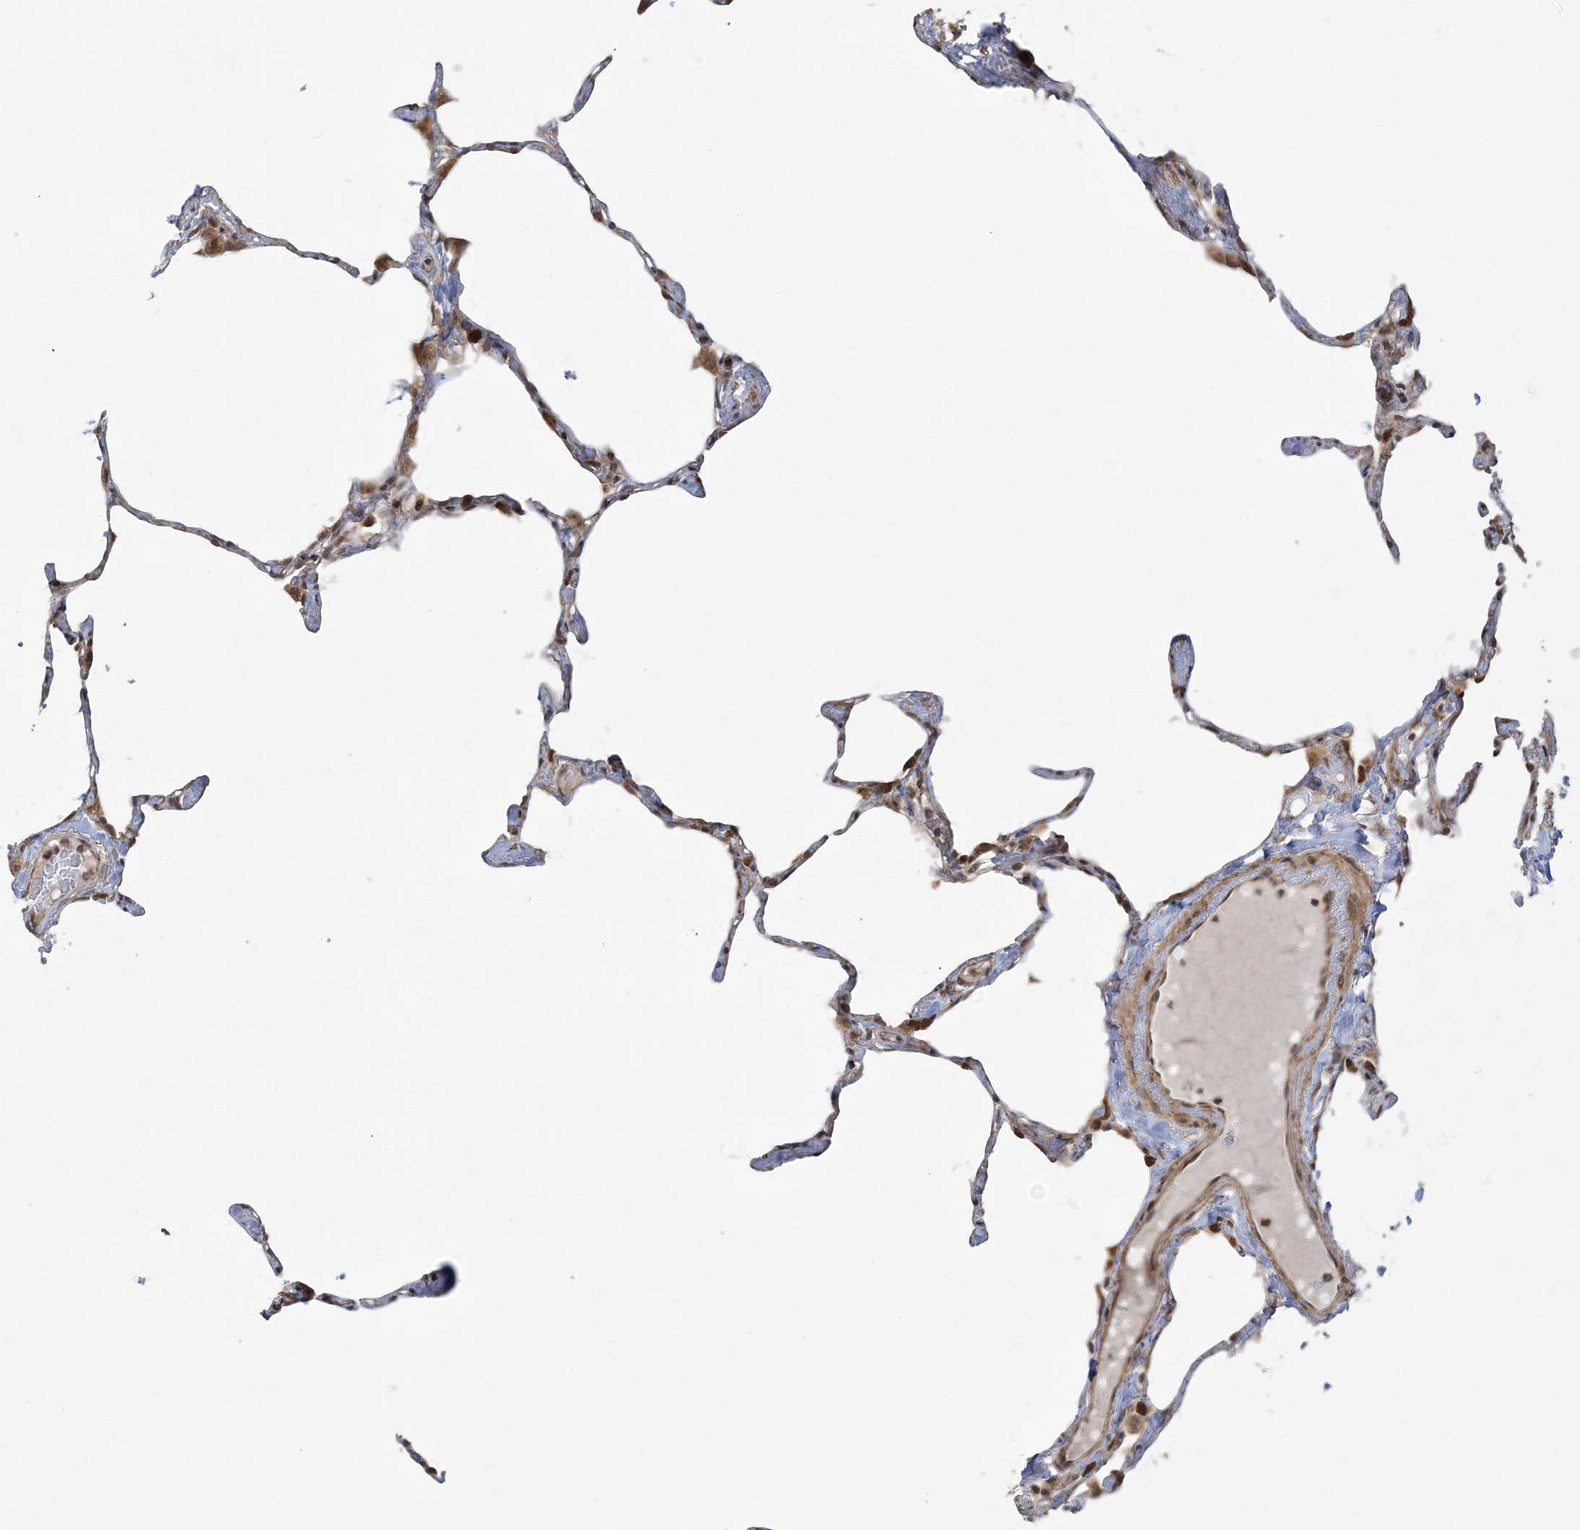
{"staining": {"intensity": "moderate", "quantity": "<25%", "location": "cytoplasmic/membranous"}, "tissue": "lung", "cell_type": "Alveolar cells", "image_type": "normal", "snomed": [{"axis": "morphology", "description": "Normal tissue, NOS"}, {"axis": "topography", "description": "Lung"}], "caption": "A low amount of moderate cytoplasmic/membranous expression is present in about <25% of alveolar cells in benign lung.", "gene": "MRPL47", "patient": {"sex": "male", "age": 65}}